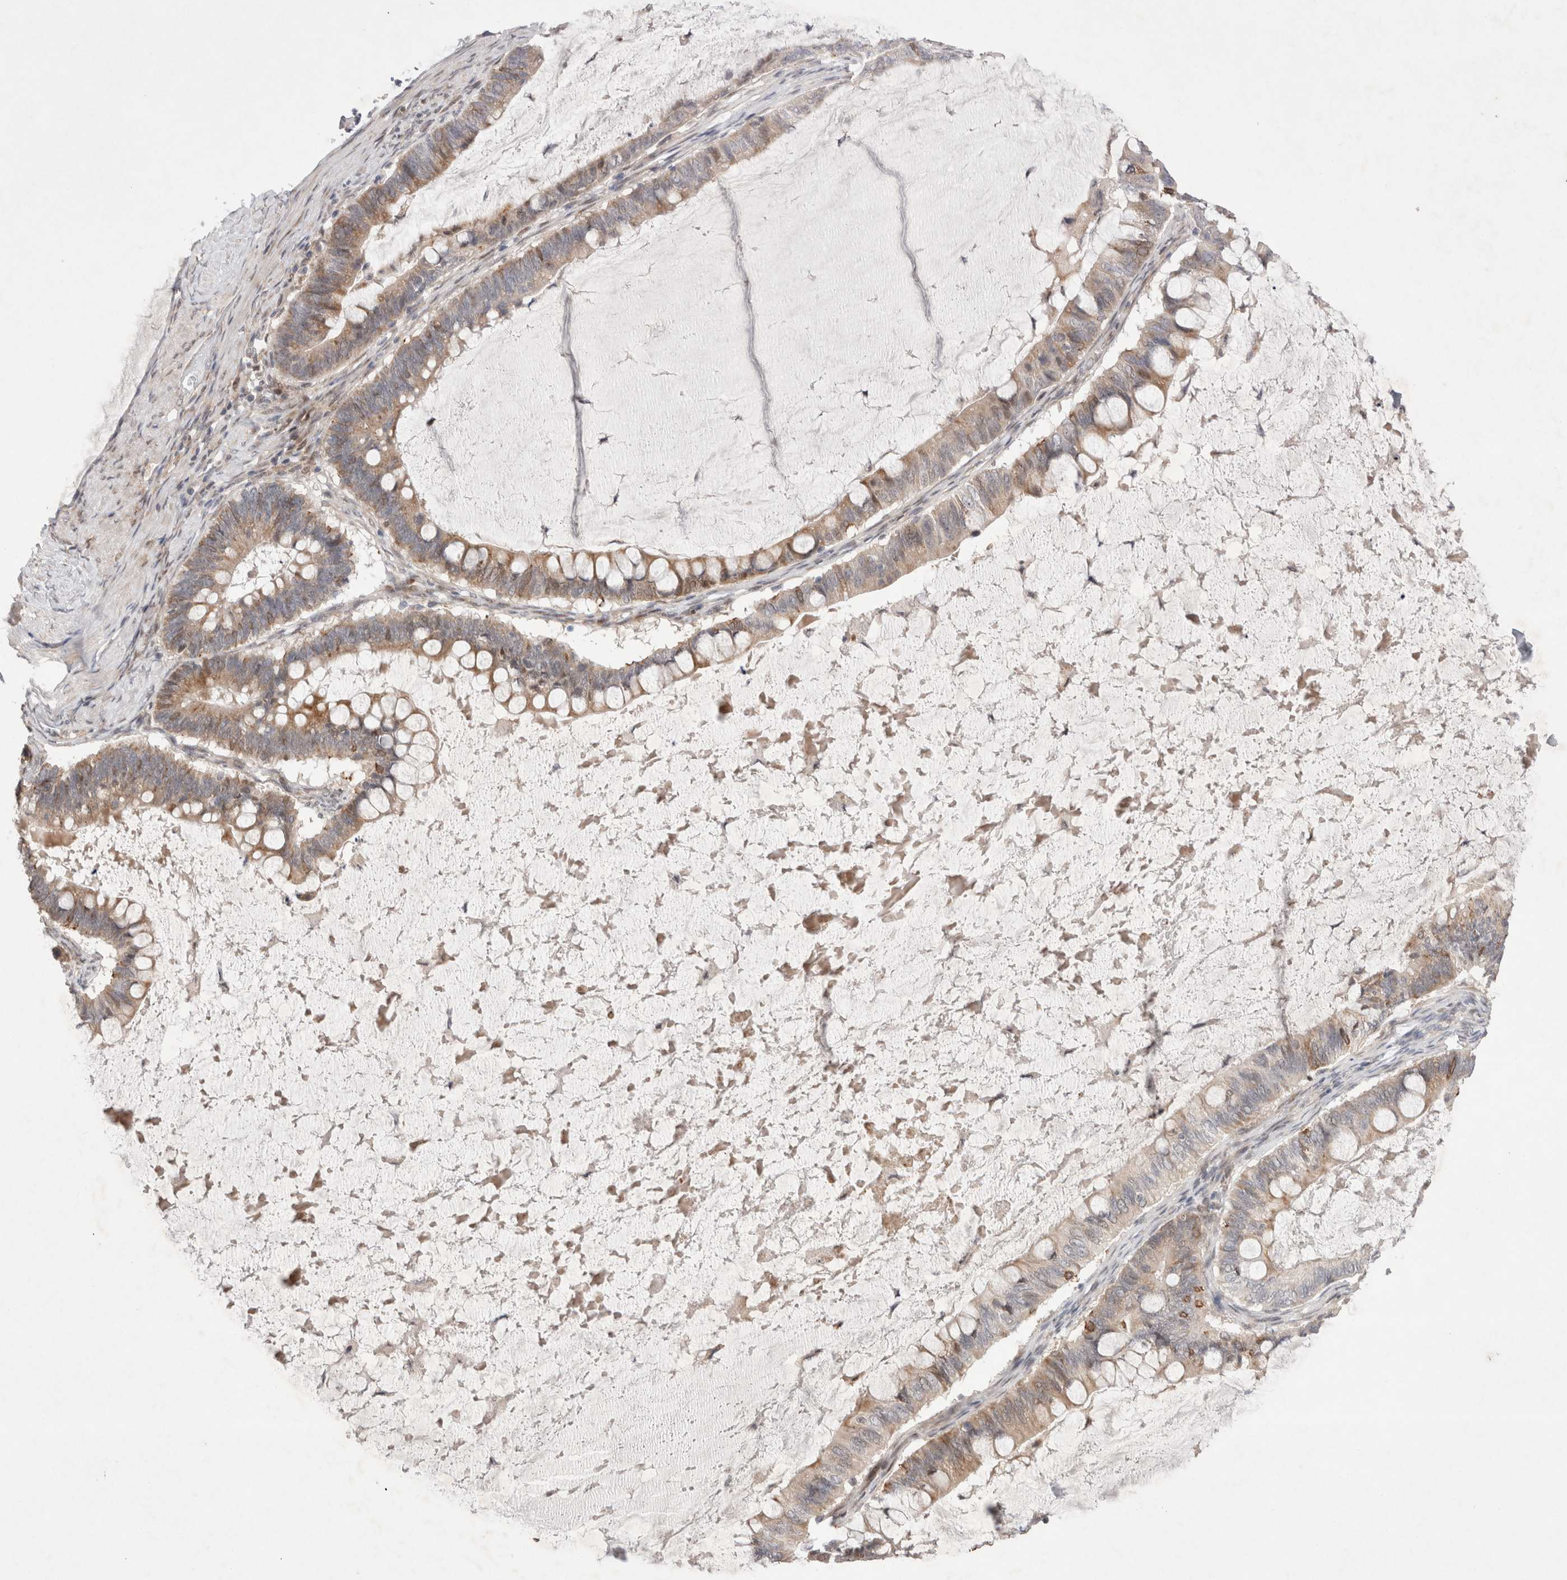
{"staining": {"intensity": "moderate", "quantity": "25%-75%", "location": "cytoplasmic/membranous"}, "tissue": "ovarian cancer", "cell_type": "Tumor cells", "image_type": "cancer", "snomed": [{"axis": "morphology", "description": "Cystadenocarcinoma, mucinous, NOS"}, {"axis": "topography", "description": "Ovary"}], "caption": "Protein analysis of ovarian cancer (mucinous cystadenocarcinoma) tissue demonstrates moderate cytoplasmic/membranous expression in approximately 25%-75% of tumor cells.", "gene": "GIMAP6", "patient": {"sex": "female", "age": 61}}